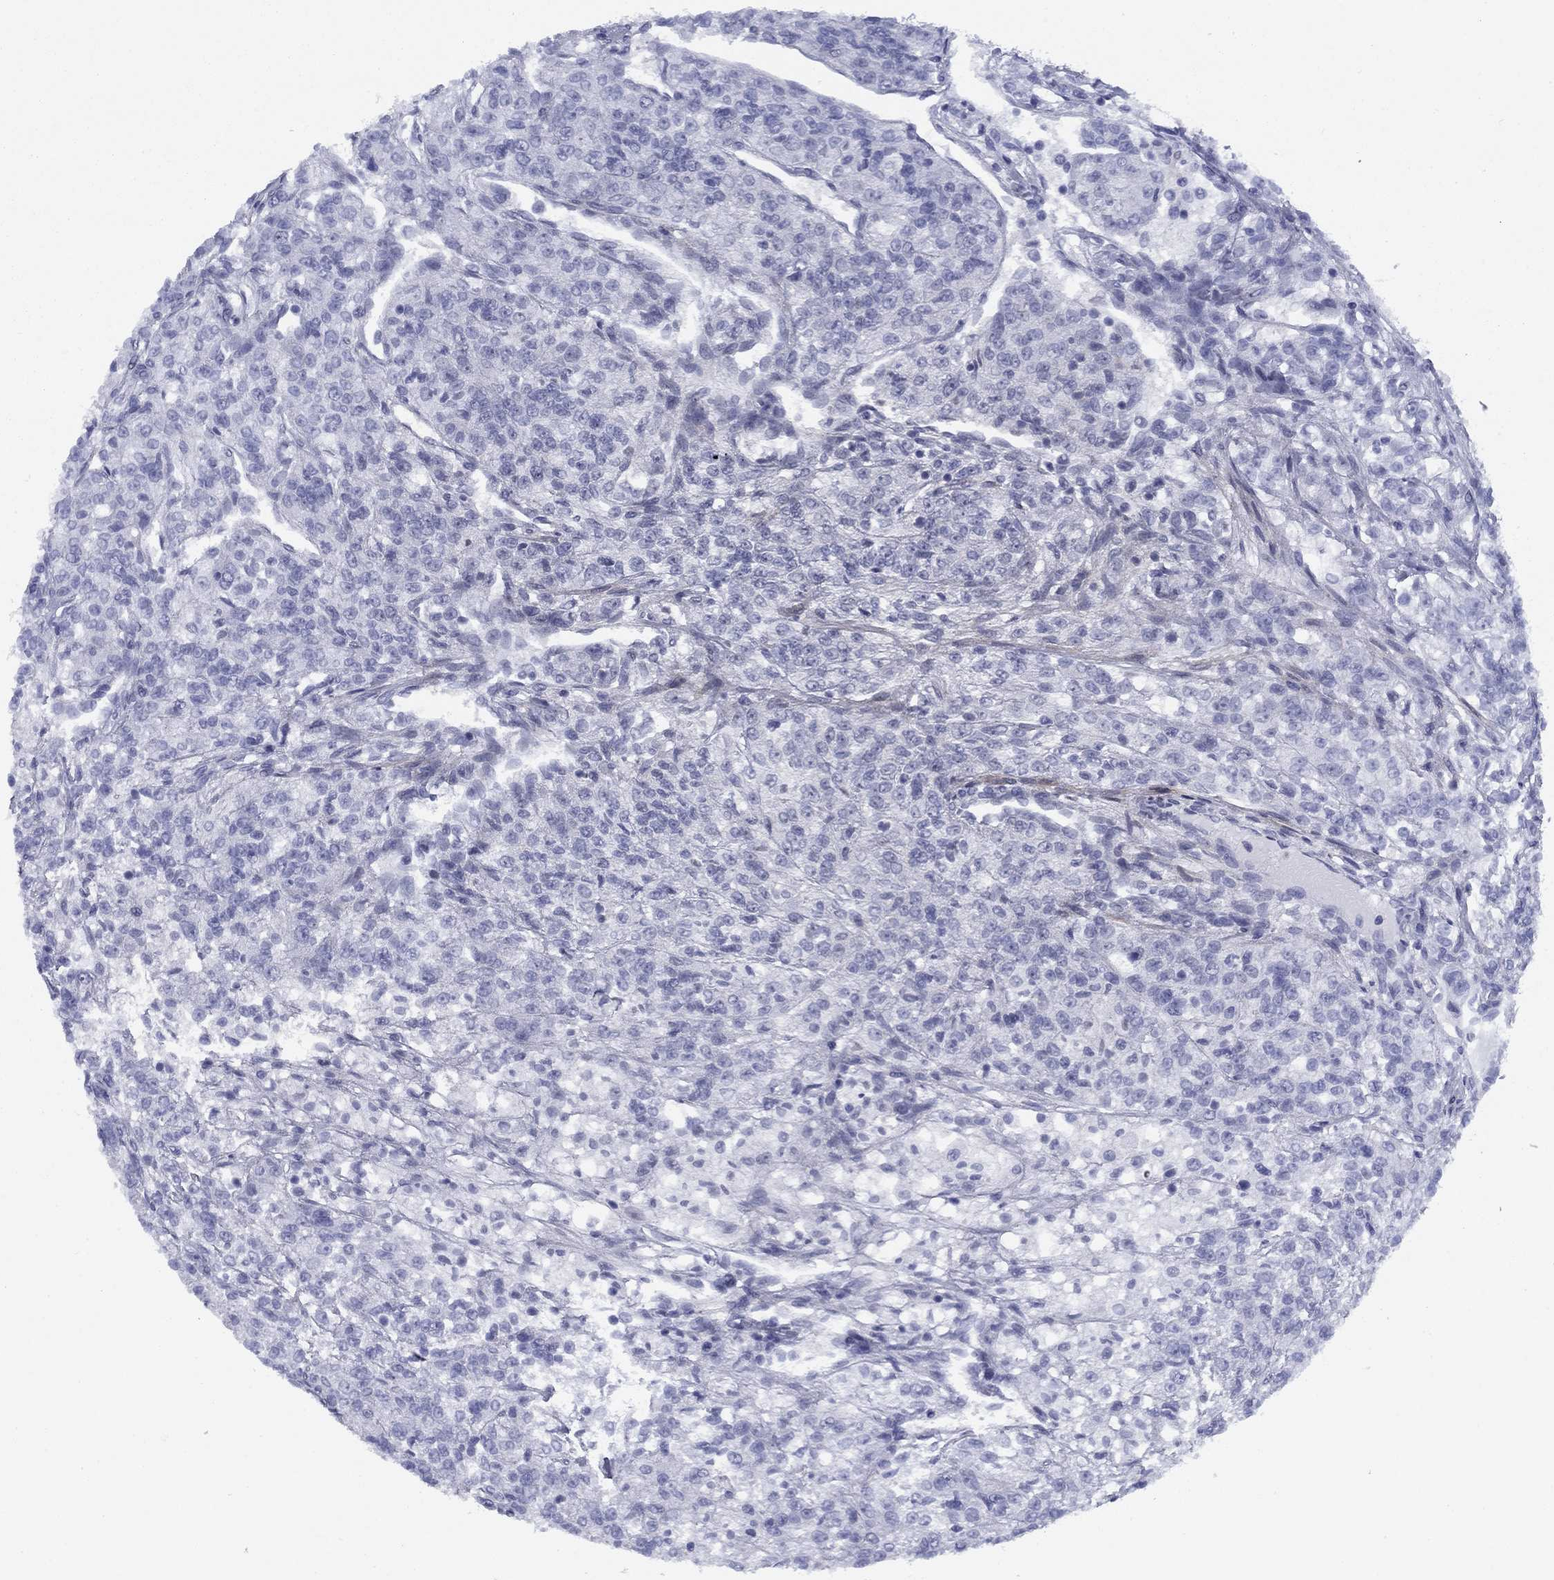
{"staining": {"intensity": "negative", "quantity": "none", "location": "none"}, "tissue": "renal cancer", "cell_type": "Tumor cells", "image_type": "cancer", "snomed": [{"axis": "morphology", "description": "Adenocarcinoma, NOS"}, {"axis": "topography", "description": "Kidney"}], "caption": "There is no significant expression in tumor cells of adenocarcinoma (renal). (DAB immunohistochemistry (IHC), high magnification).", "gene": "TIGD4", "patient": {"sex": "female", "age": 63}}